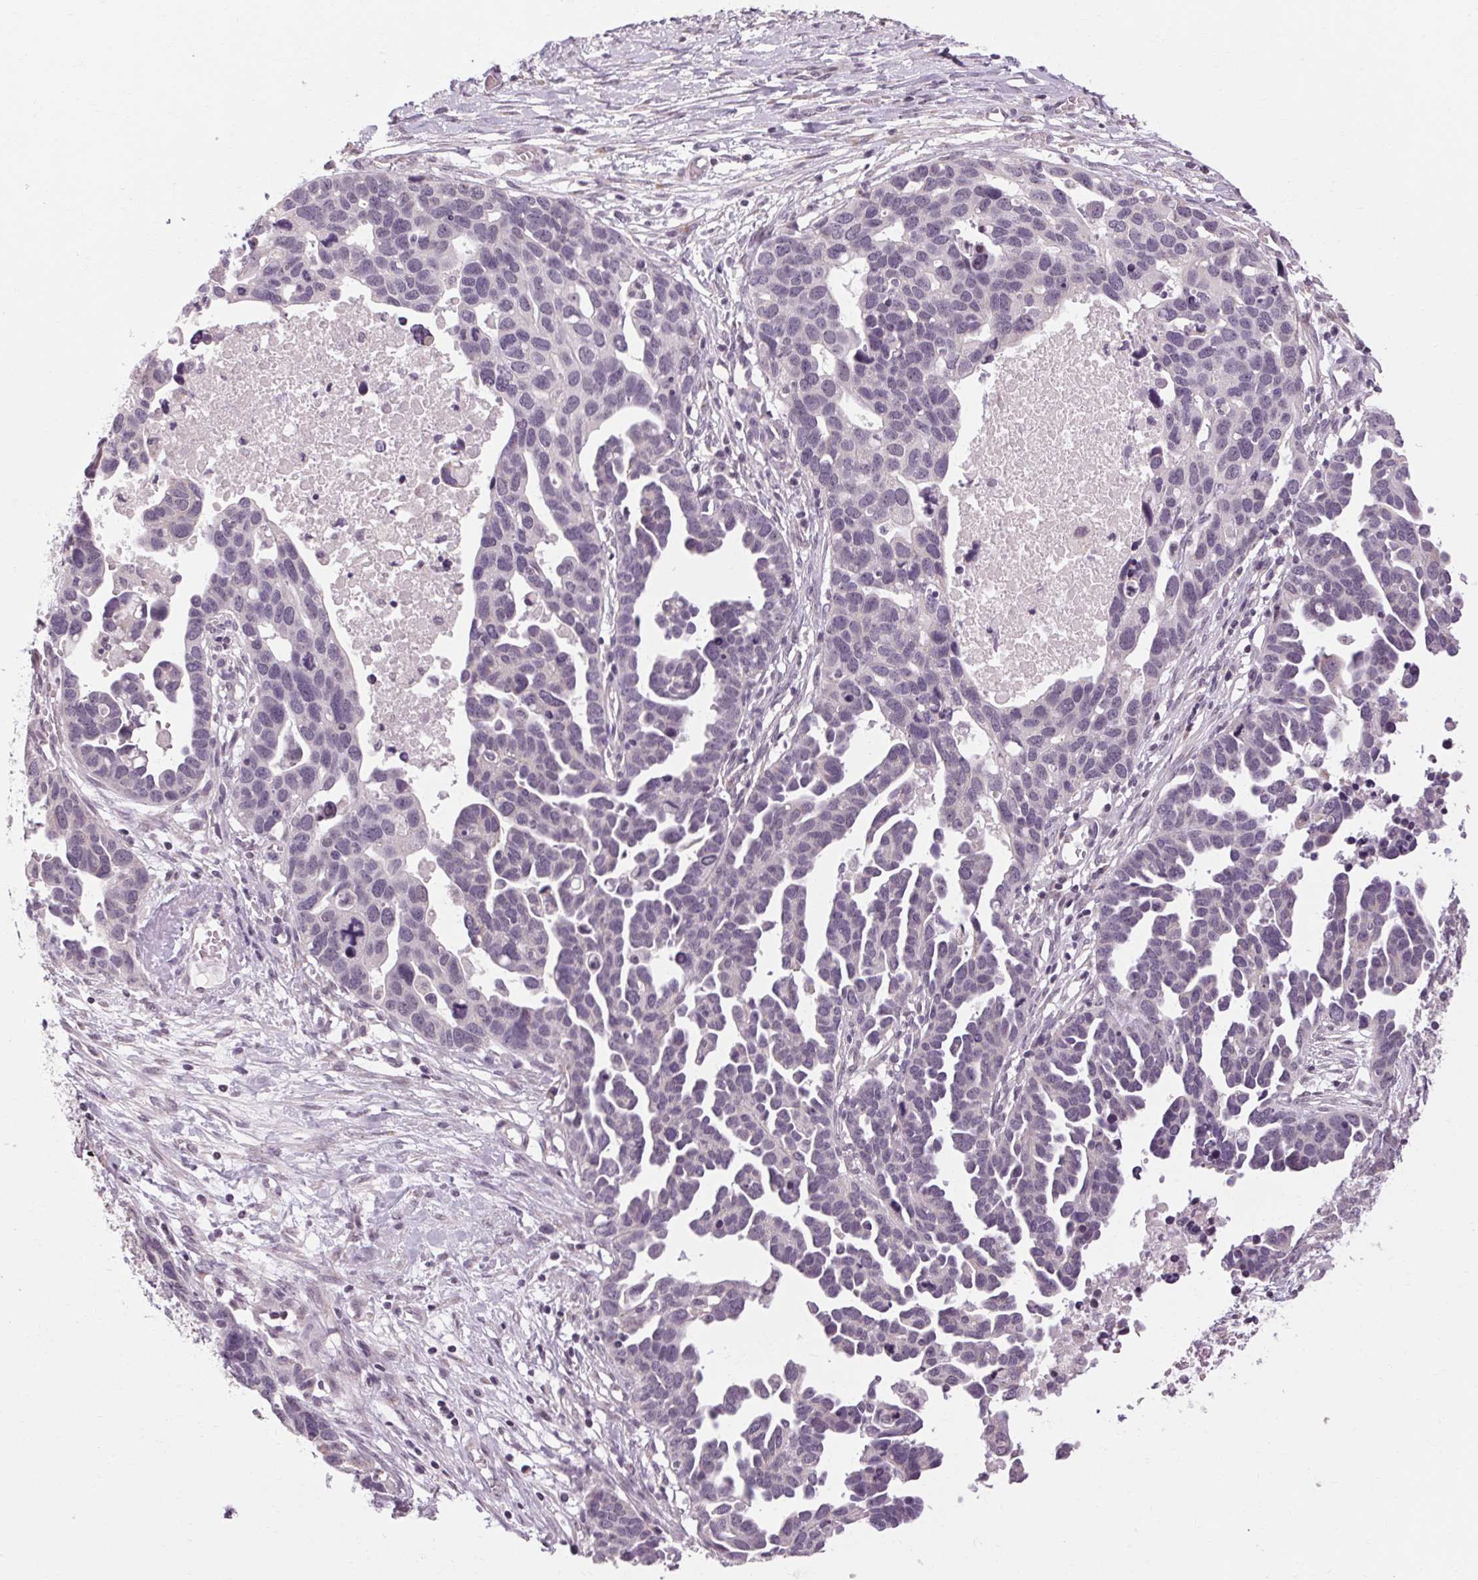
{"staining": {"intensity": "negative", "quantity": "none", "location": "none"}, "tissue": "ovarian cancer", "cell_type": "Tumor cells", "image_type": "cancer", "snomed": [{"axis": "morphology", "description": "Cystadenocarcinoma, serous, NOS"}, {"axis": "topography", "description": "Ovary"}], "caption": "This is an IHC image of human ovarian cancer (serous cystadenocarcinoma). There is no expression in tumor cells.", "gene": "KLHL40", "patient": {"sex": "female", "age": 54}}